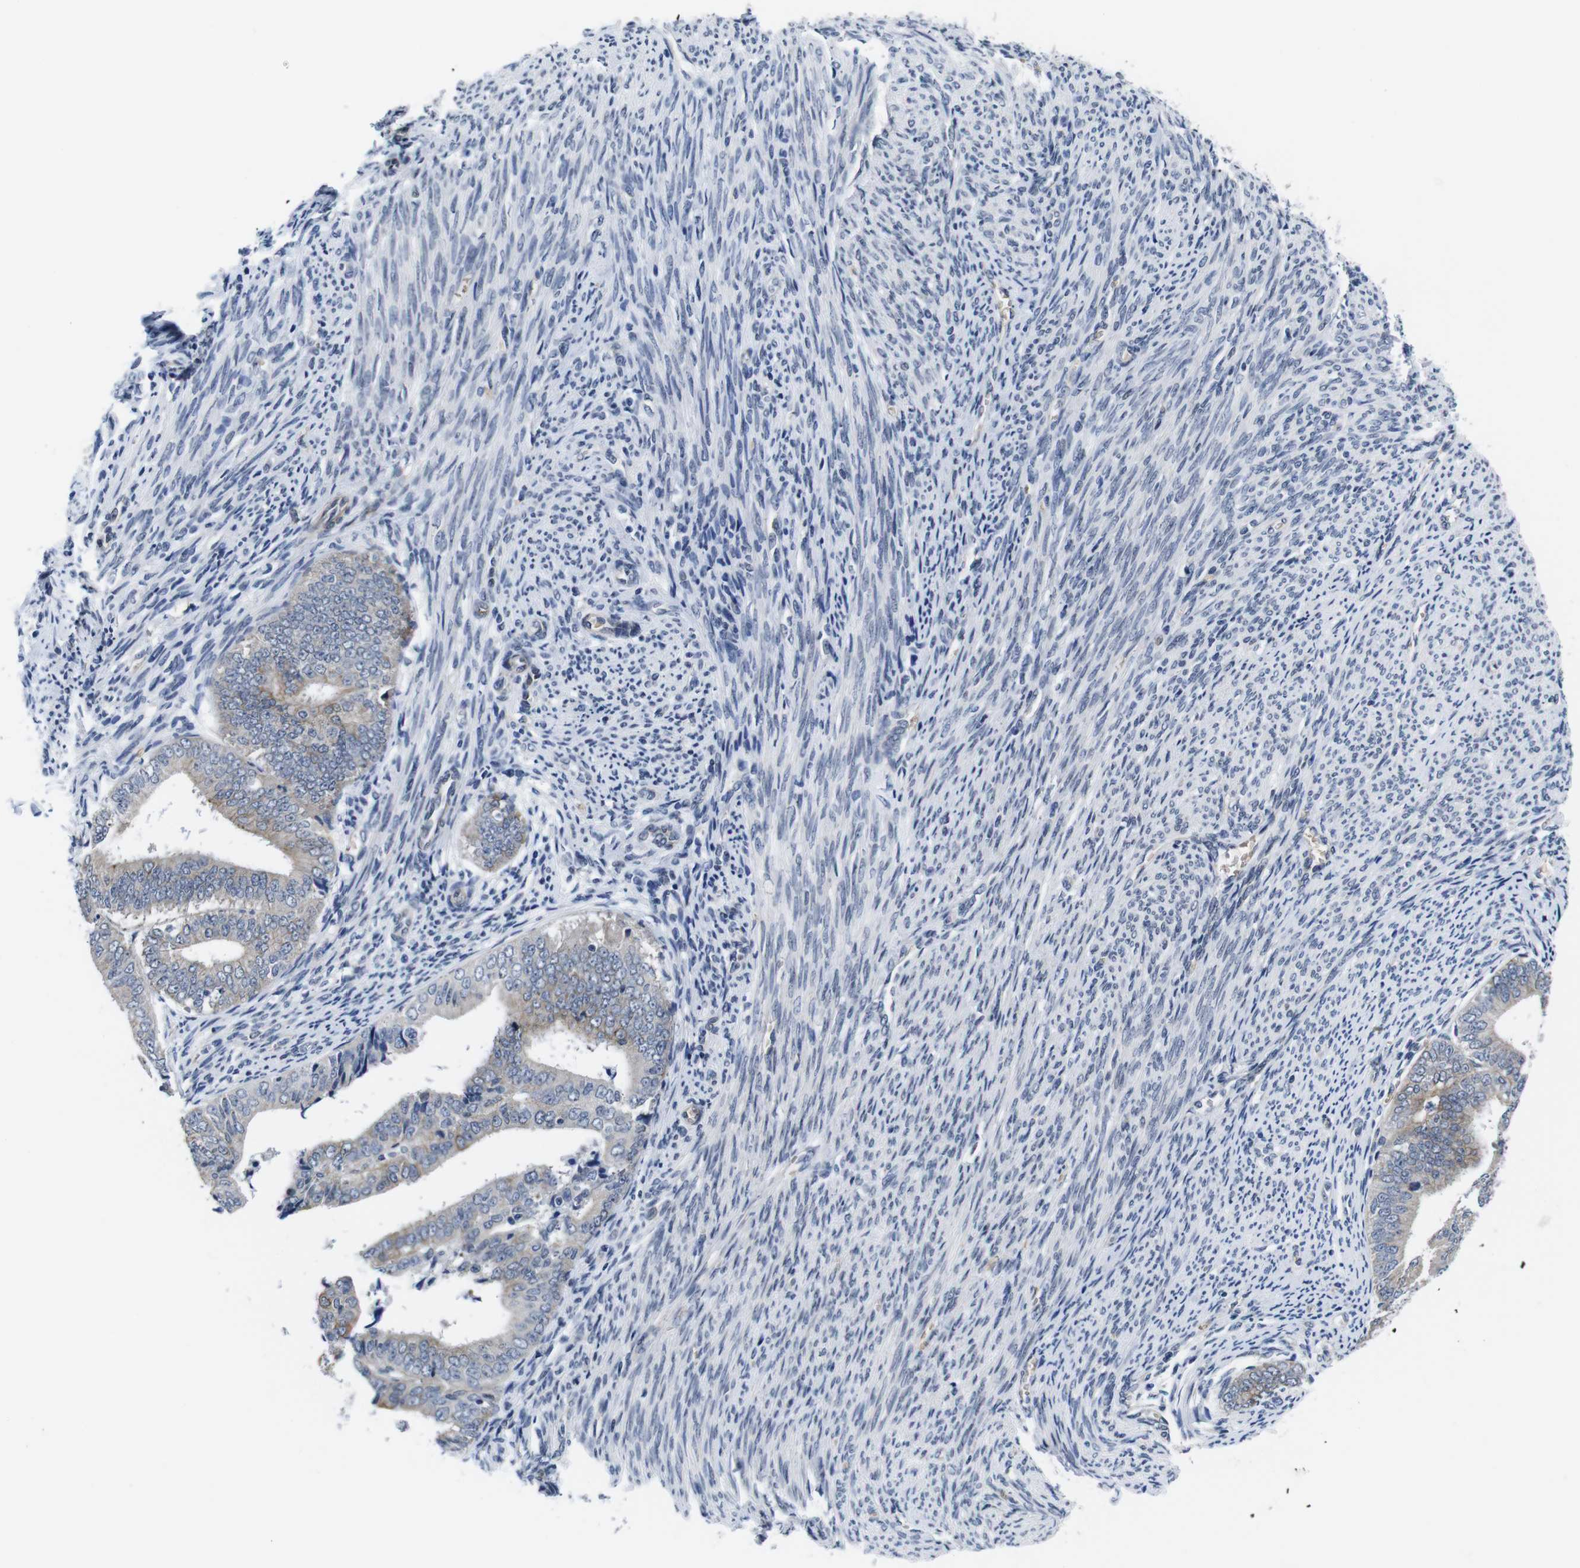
{"staining": {"intensity": "moderate", "quantity": "<25%", "location": "cytoplasmic/membranous"}, "tissue": "endometrial cancer", "cell_type": "Tumor cells", "image_type": "cancer", "snomed": [{"axis": "morphology", "description": "Adenocarcinoma, NOS"}, {"axis": "topography", "description": "Endometrium"}], "caption": "Moderate cytoplasmic/membranous protein expression is present in approximately <25% of tumor cells in endometrial cancer (adenocarcinoma).", "gene": "SOCS3", "patient": {"sex": "female", "age": 63}}